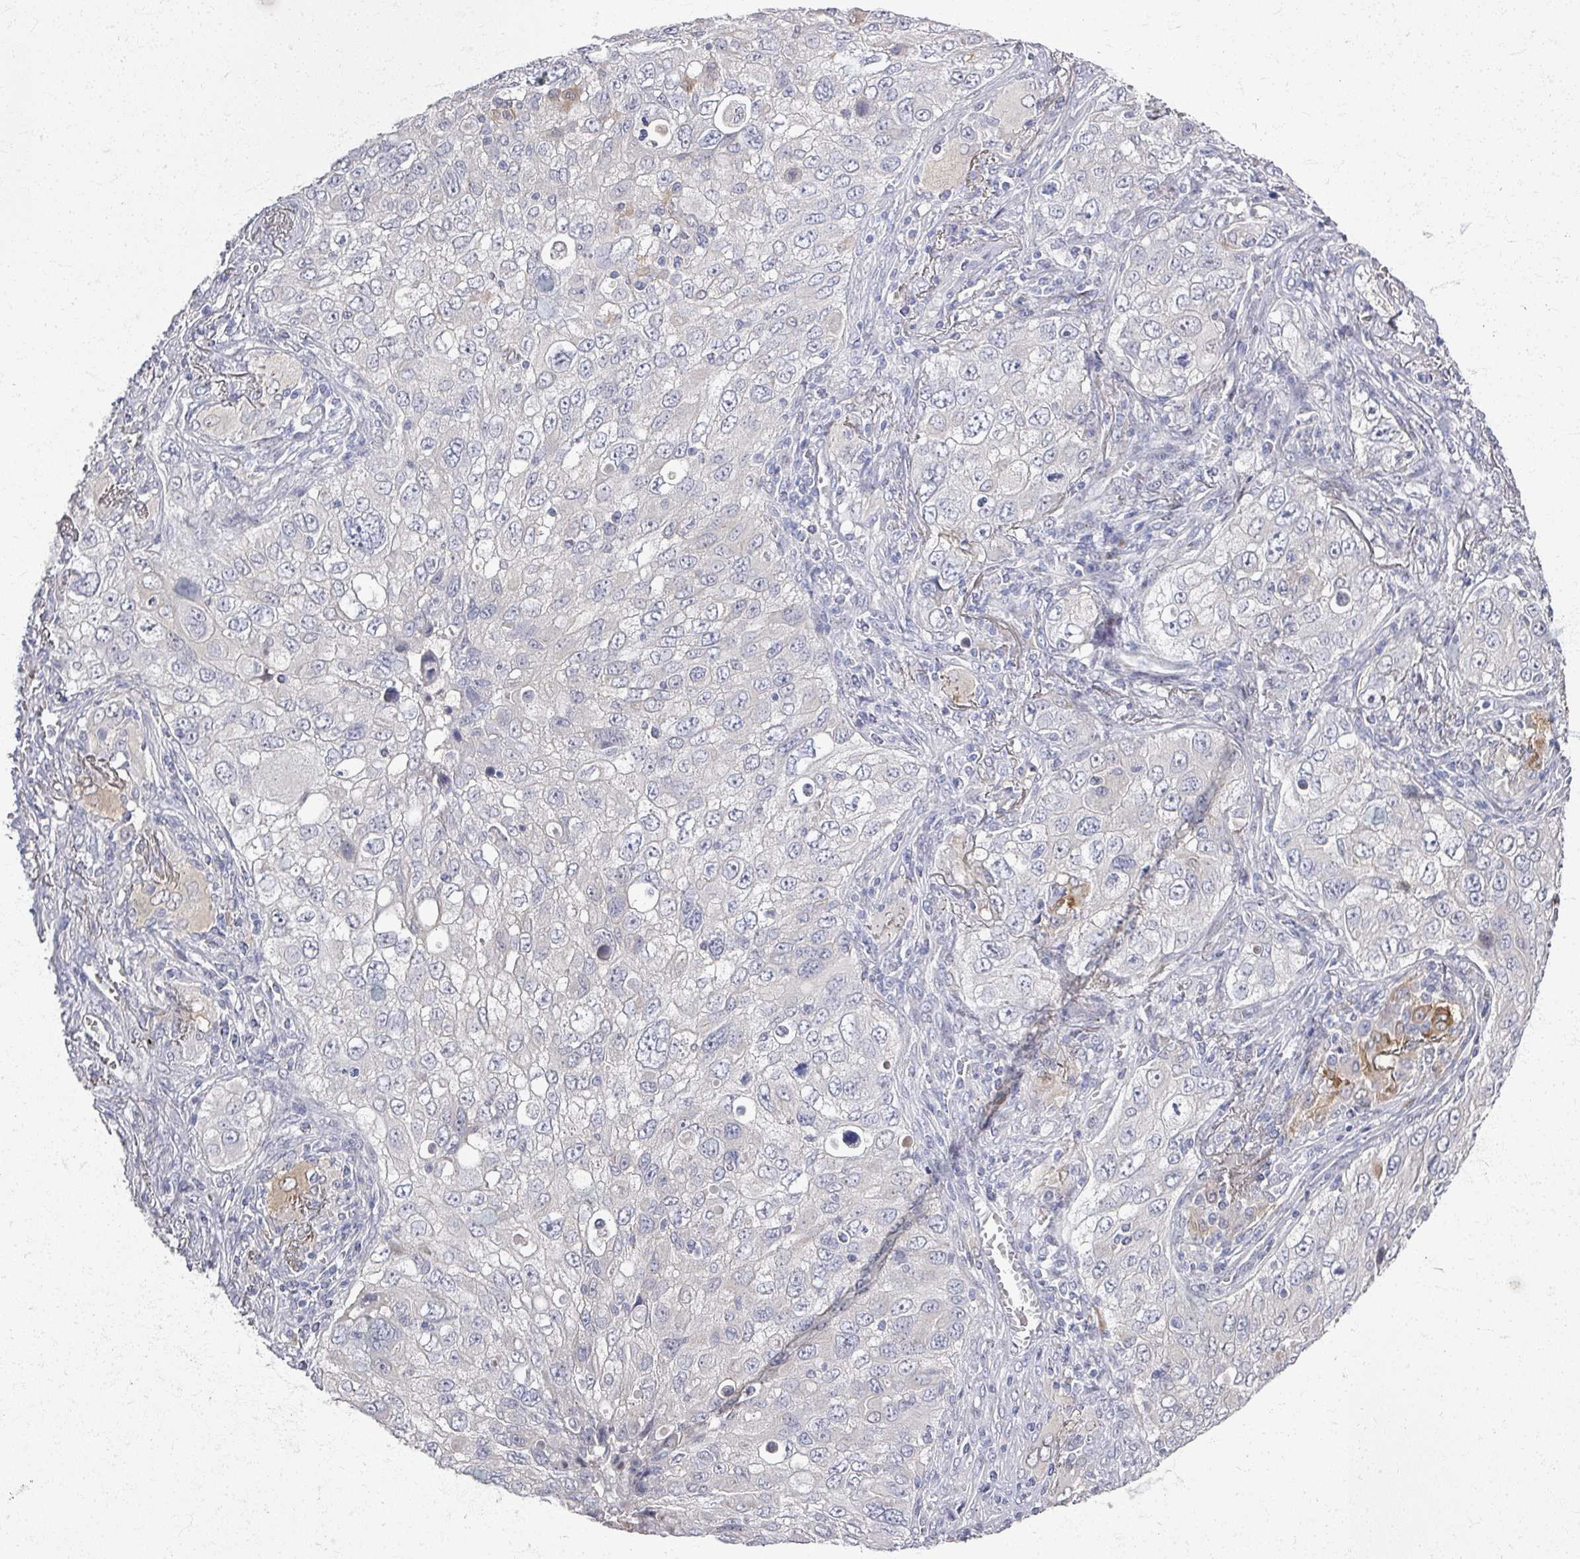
{"staining": {"intensity": "negative", "quantity": "none", "location": "none"}, "tissue": "lung cancer", "cell_type": "Tumor cells", "image_type": "cancer", "snomed": [{"axis": "morphology", "description": "Adenocarcinoma, NOS"}, {"axis": "morphology", "description": "Adenocarcinoma, metastatic, NOS"}, {"axis": "topography", "description": "Lymph node"}, {"axis": "topography", "description": "Lung"}], "caption": "Metastatic adenocarcinoma (lung) stained for a protein using immunohistochemistry shows no staining tumor cells.", "gene": "TTYH3", "patient": {"sex": "female", "age": 42}}